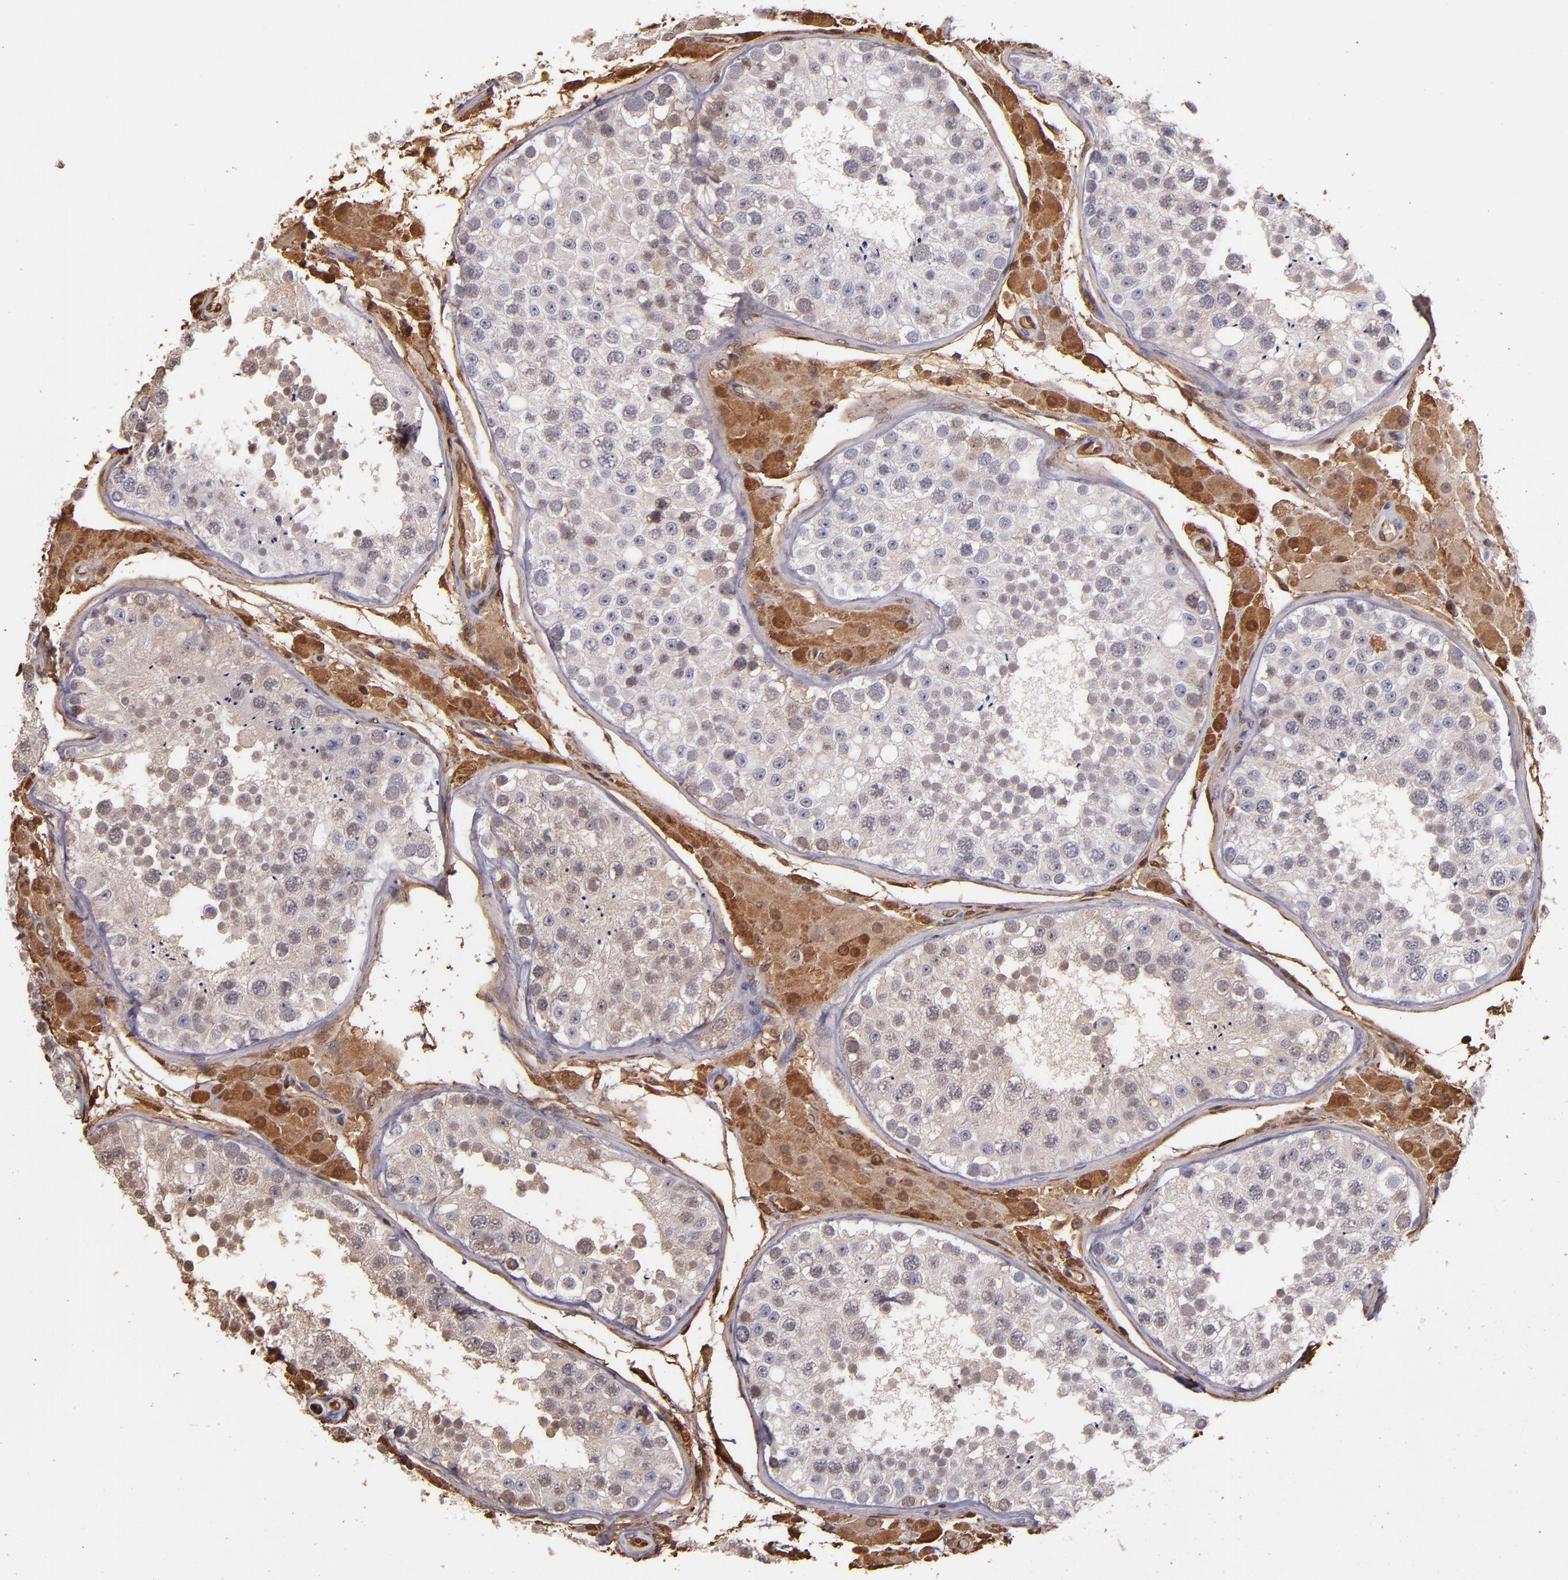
{"staining": {"intensity": "weak", "quantity": "25%-75%", "location": "cytoplasmic/membranous"}, "tissue": "testis", "cell_type": "Cells in seminiferous ducts", "image_type": "normal", "snomed": [{"axis": "morphology", "description": "Normal tissue, NOS"}, {"axis": "topography", "description": "Testis"}], "caption": "About 25%-75% of cells in seminiferous ducts in unremarkable testis display weak cytoplasmic/membranous protein staining as visualized by brown immunohistochemical staining.", "gene": "S100A6", "patient": {"sex": "male", "age": 26}}